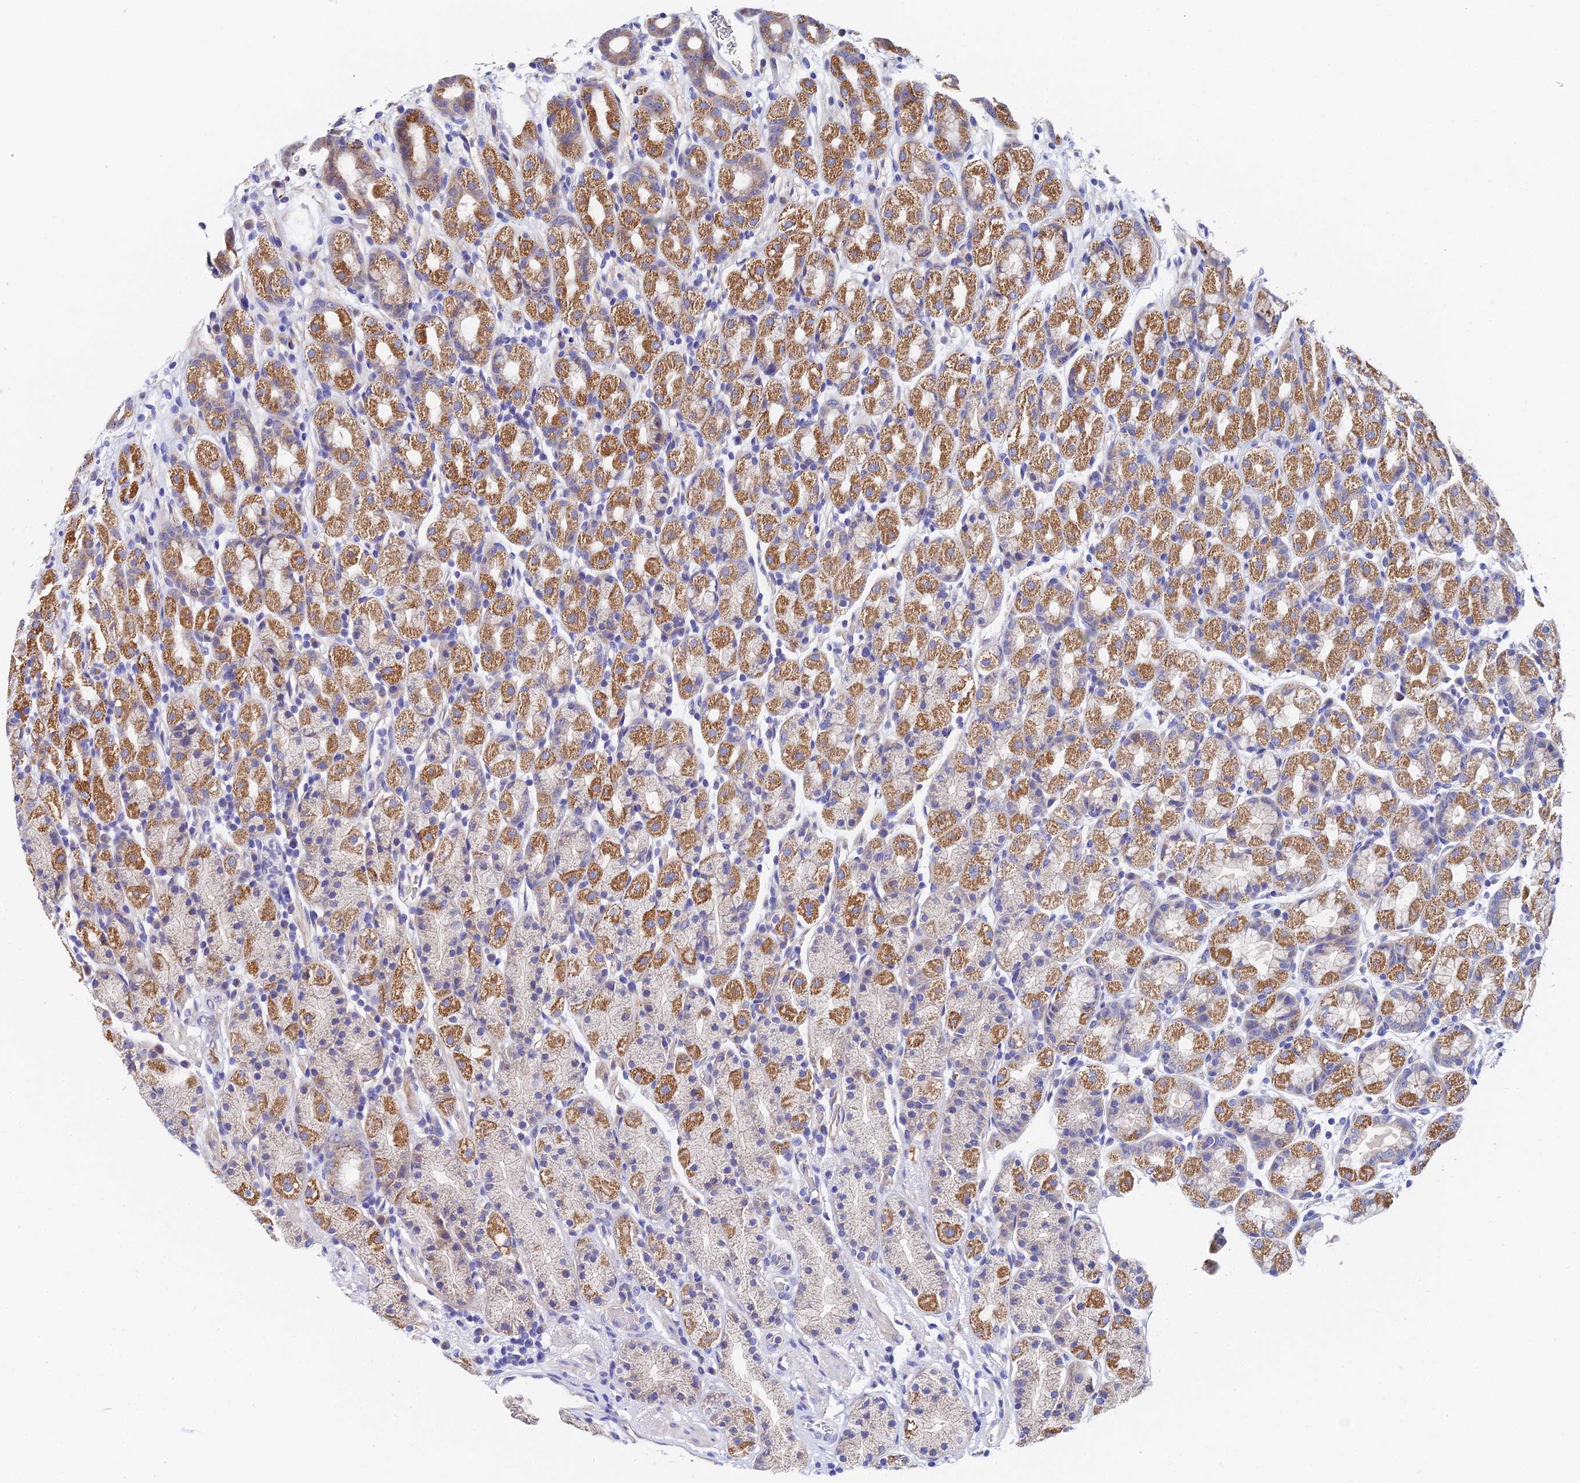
{"staining": {"intensity": "moderate", "quantity": ">75%", "location": "cytoplasmic/membranous"}, "tissue": "stomach", "cell_type": "Glandular cells", "image_type": "normal", "snomed": [{"axis": "morphology", "description": "Normal tissue, NOS"}, {"axis": "topography", "description": "Stomach, upper"}, {"axis": "topography", "description": "Stomach, lower"}, {"axis": "topography", "description": "Small intestine"}], "caption": "Stomach stained with immunohistochemistry (IHC) displays moderate cytoplasmic/membranous positivity in approximately >75% of glandular cells.", "gene": "UBE2L3", "patient": {"sex": "male", "age": 68}}